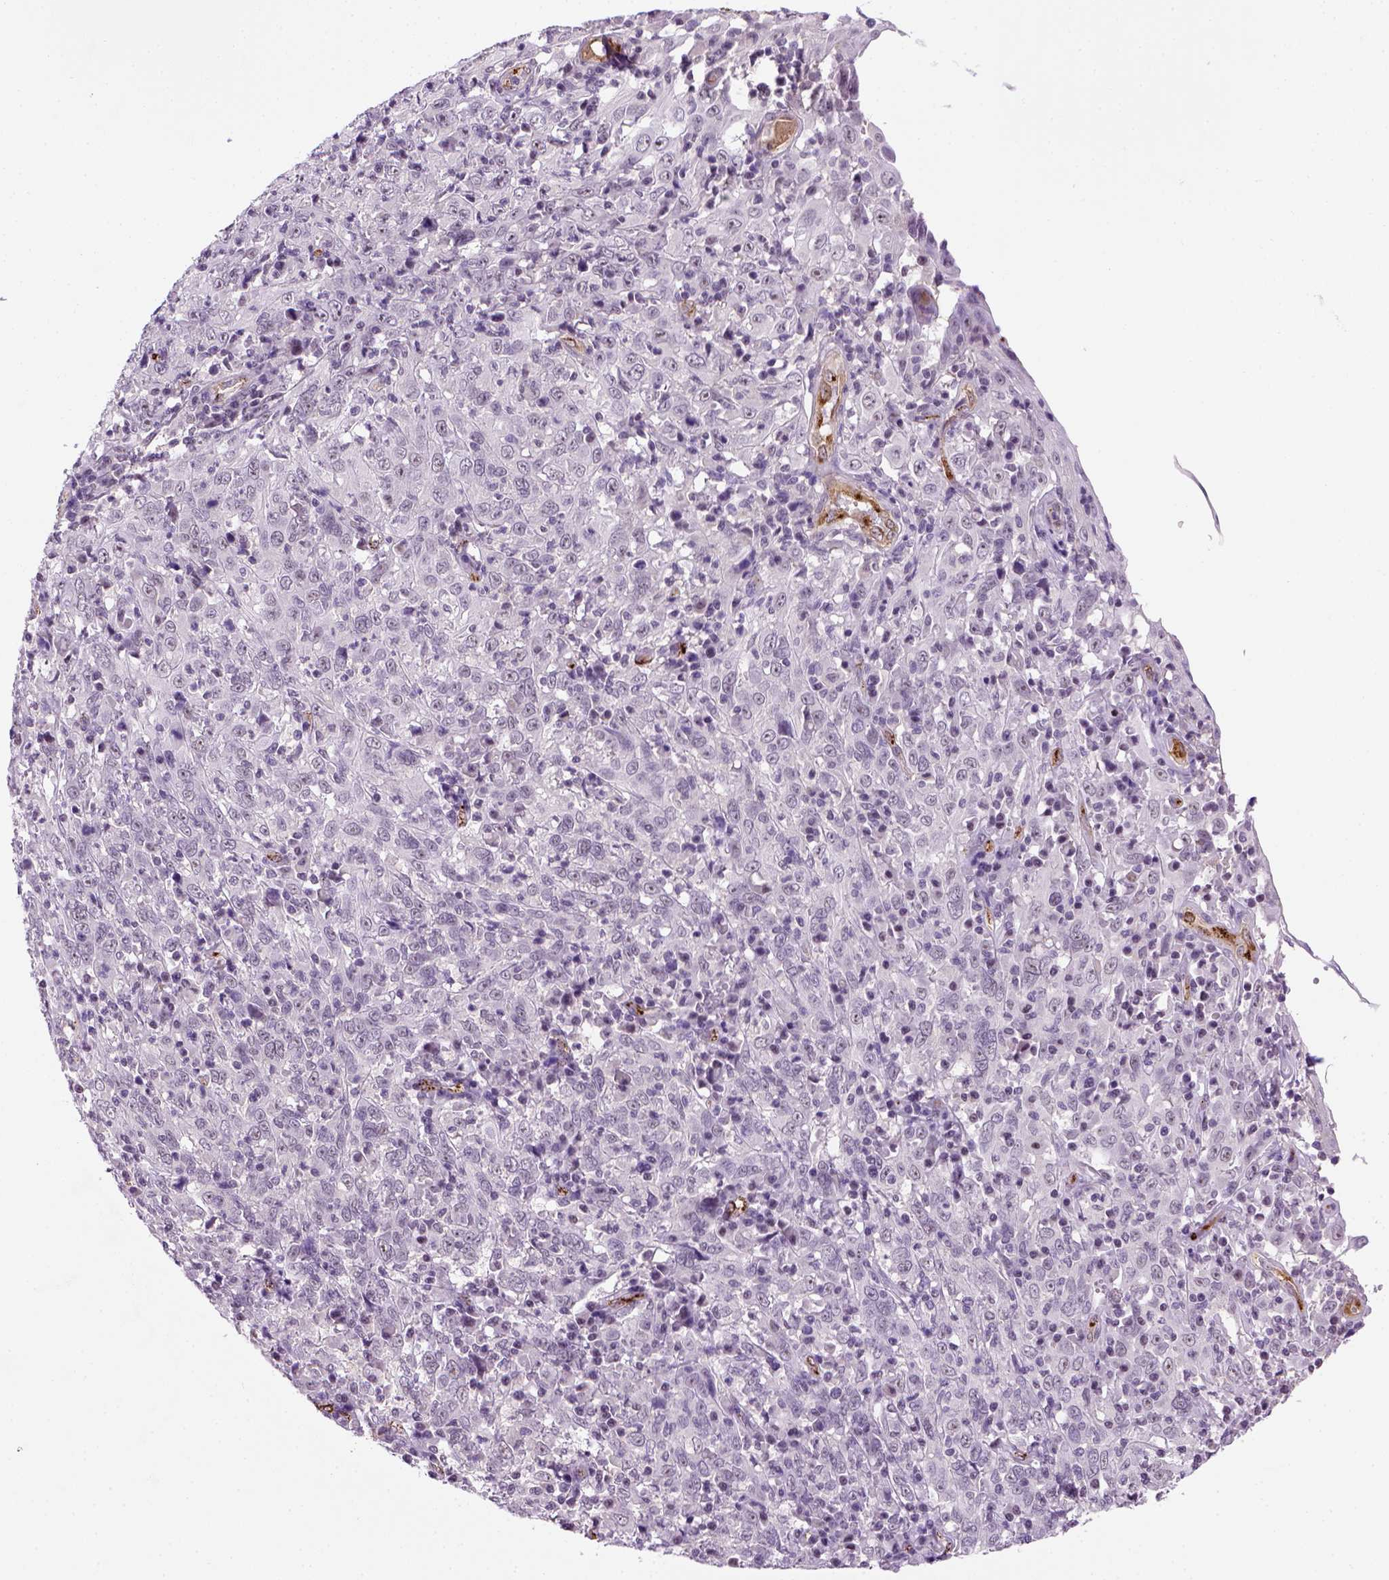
{"staining": {"intensity": "negative", "quantity": "none", "location": "none"}, "tissue": "cervical cancer", "cell_type": "Tumor cells", "image_type": "cancer", "snomed": [{"axis": "morphology", "description": "Squamous cell carcinoma, NOS"}, {"axis": "topography", "description": "Cervix"}], "caption": "The IHC photomicrograph has no significant positivity in tumor cells of cervical cancer tissue. (Stains: DAB (3,3'-diaminobenzidine) immunohistochemistry with hematoxylin counter stain, Microscopy: brightfield microscopy at high magnification).", "gene": "VWF", "patient": {"sex": "female", "age": 46}}